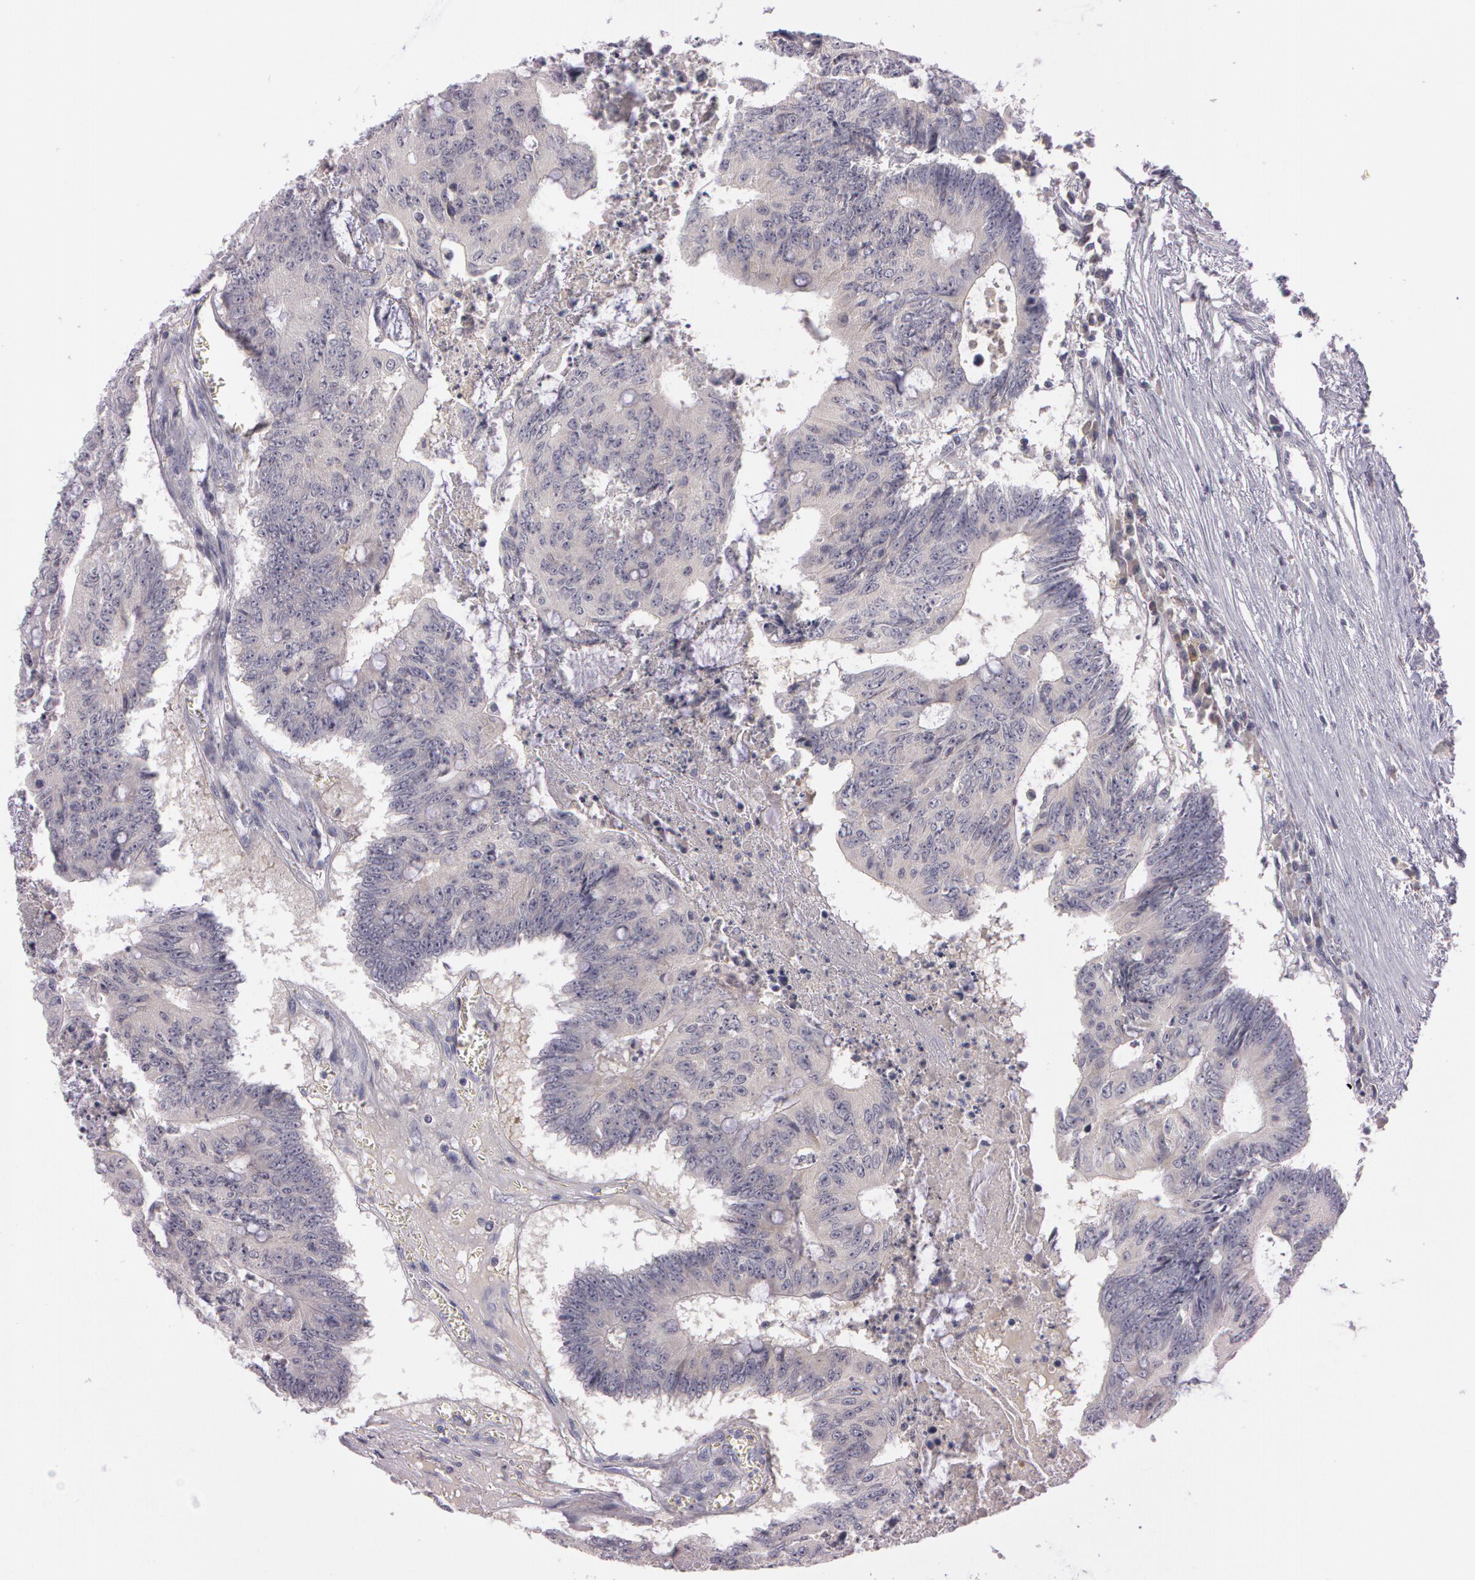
{"staining": {"intensity": "weak", "quantity": ">75%", "location": "cytoplasmic/membranous"}, "tissue": "colorectal cancer", "cell_type": "Tumor cells", "image_type": "cancer", "snomed": [{"axis": "morphology", "description": "Adenocarcinoma, NOS"}, {"axis": "topography", "description": "Colon"}], "caption": "Immunohistochemical staining of human colorectal cancer exhibits low levels of weak cytoplasmic/membranous expression in about >75% of tumor cells. The staining was performed using DAB (3,3'-diaminobenzidine) to visualize the protein expression in brown, while the nuclei were stained in blue with hematoxylin (Magnification: 20x).", "gene": "MXRA5", "patient": {"sex": "male", "age": 65}}